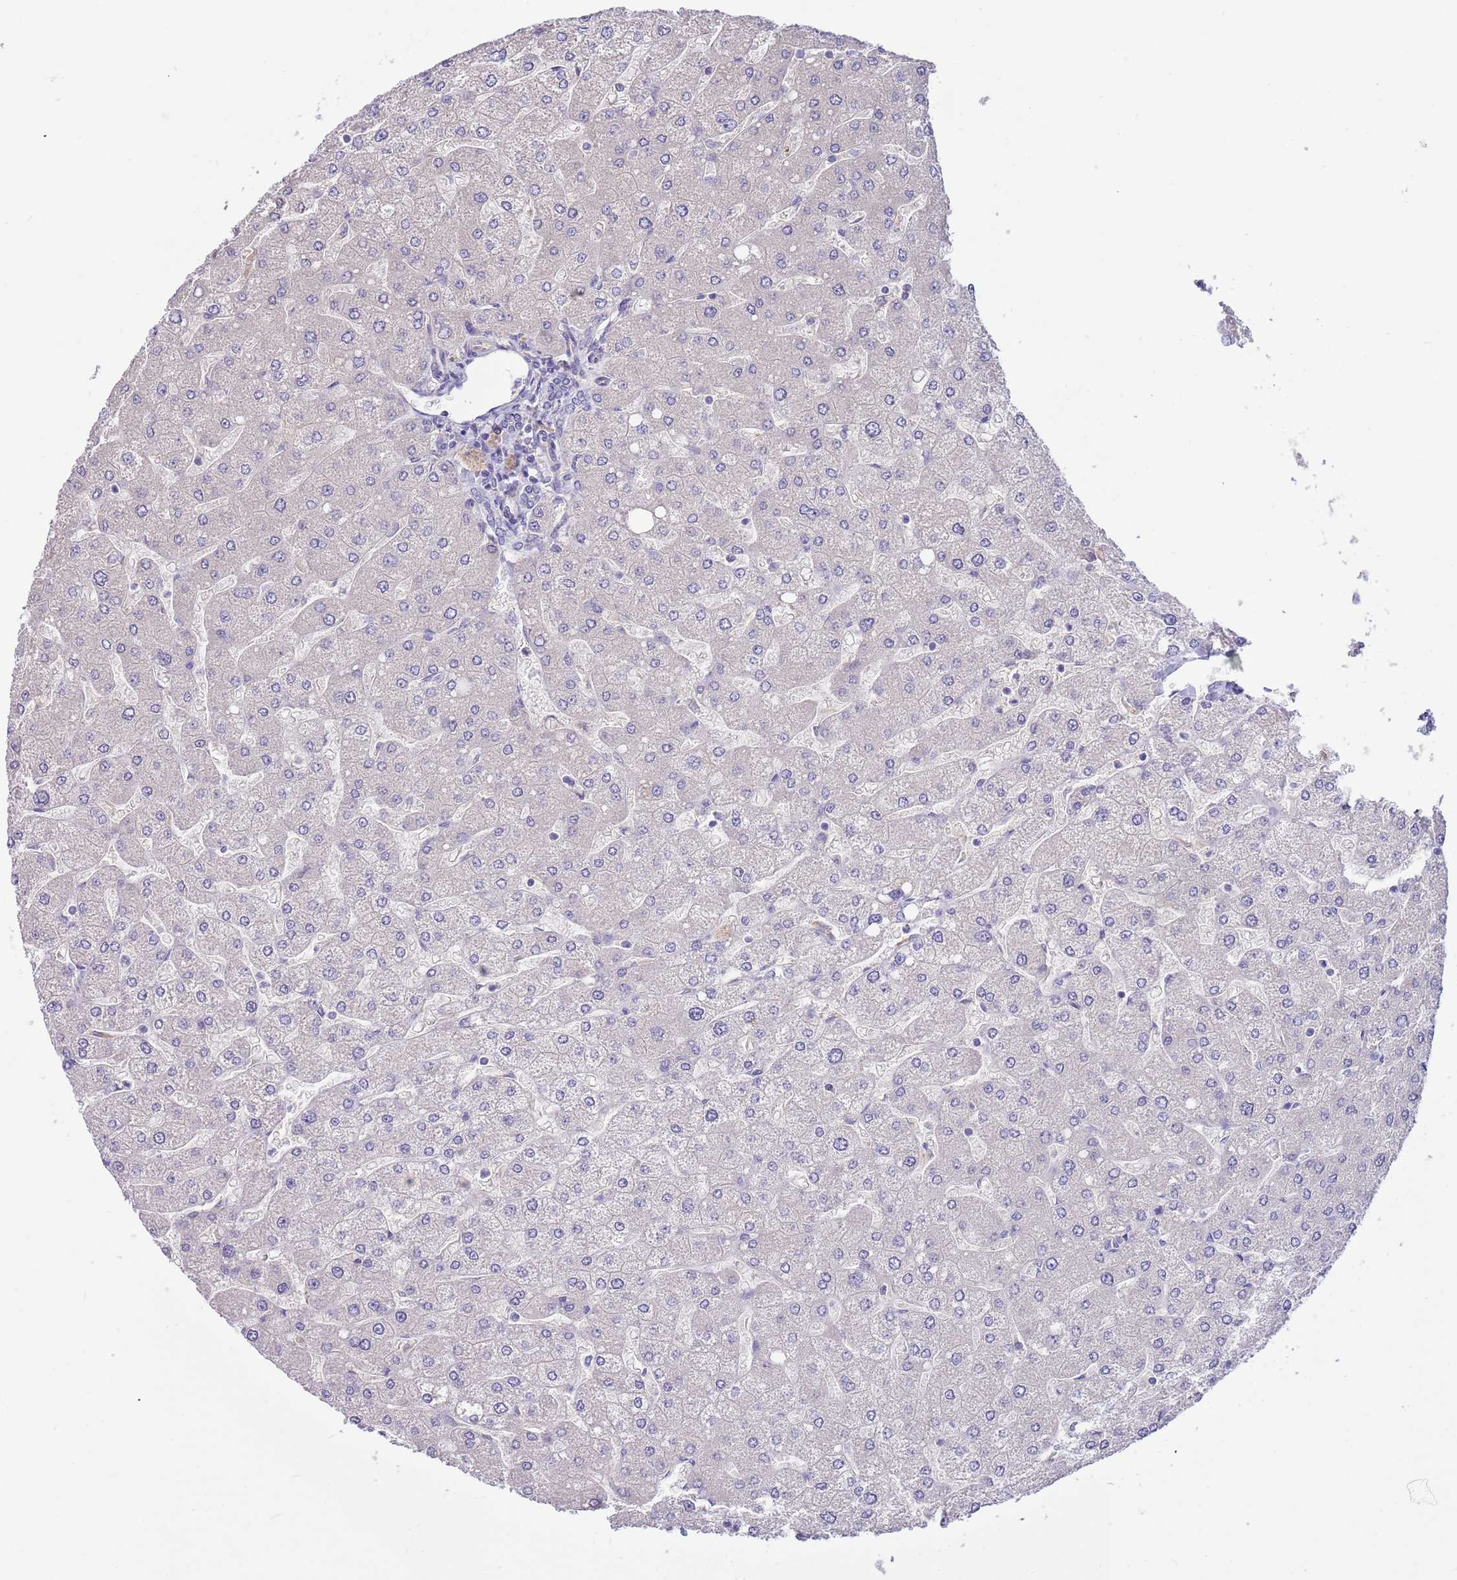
{"staining": {"intensity": "negative", "quantity": "none", "location": "none"}, "tissue": "liver", "cell_type": "Cholangiocytes", "image_type": "normal", "snomed": [{"axis": "morphology", "description": "Normal tissue, NOS"}, {"axis": "topography", "description": "Liver"}], "caption": "The IHC photomicrograph has no significant staining in cholangiocytes of liver.", "gene": "CABYR", "patient": {"sex": "male", "age": 55}}